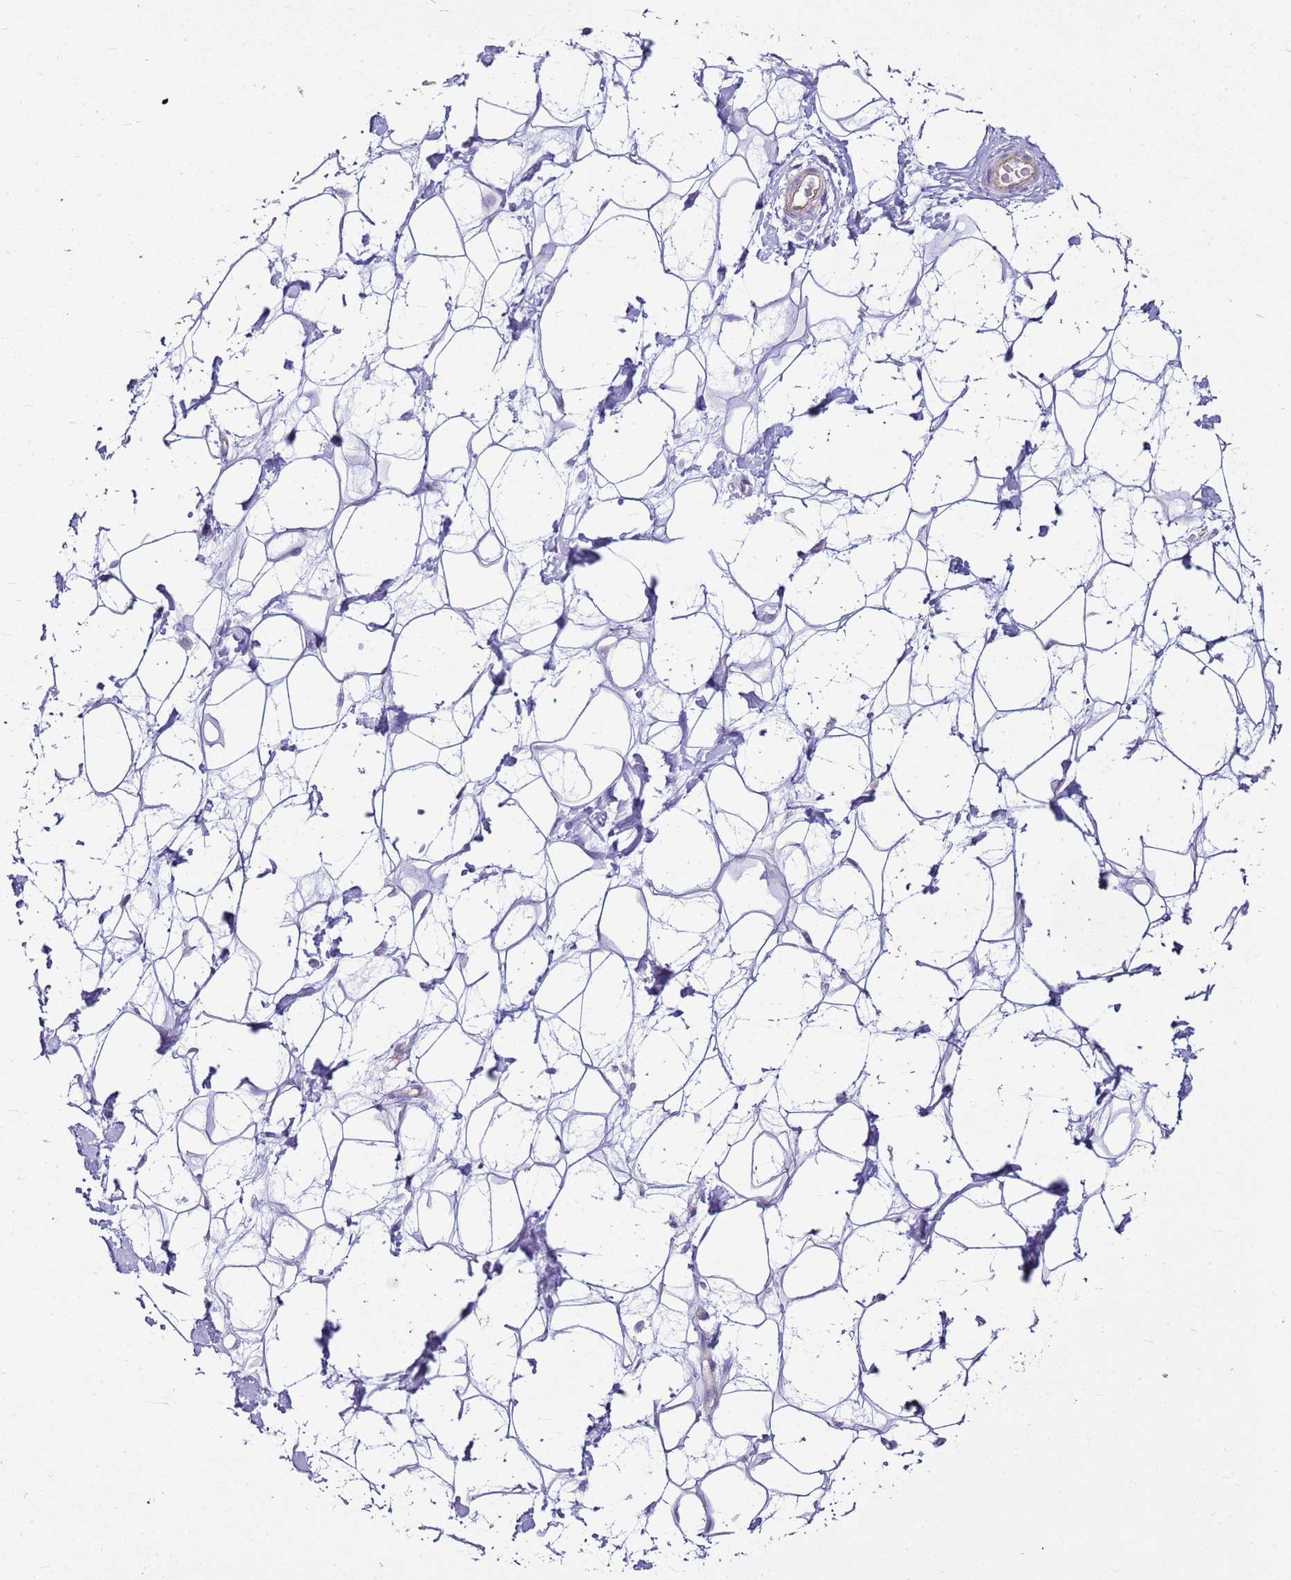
{"staining": {"intensity": "negative", "quantity": "none", "location": "none"}, "tissue": "adipose tissue", "cell_type": "Adipocytes", "image_type": "normal", "snomed": [{"axis": "morphology", "description": "Normal tissue, NOS"}, {"axis": "topography", "description": "Breast"}], "caption": "Image shows no protein expression in adipocytes of normal adipose tissue. The staining is performed using DAB (3,3'-diaminobenzidine) brown chromogen with nuclei counter-stained in using hematoxylin.", "gene": "HSPB1", "patient": {"sex": "female", "age": 26}}